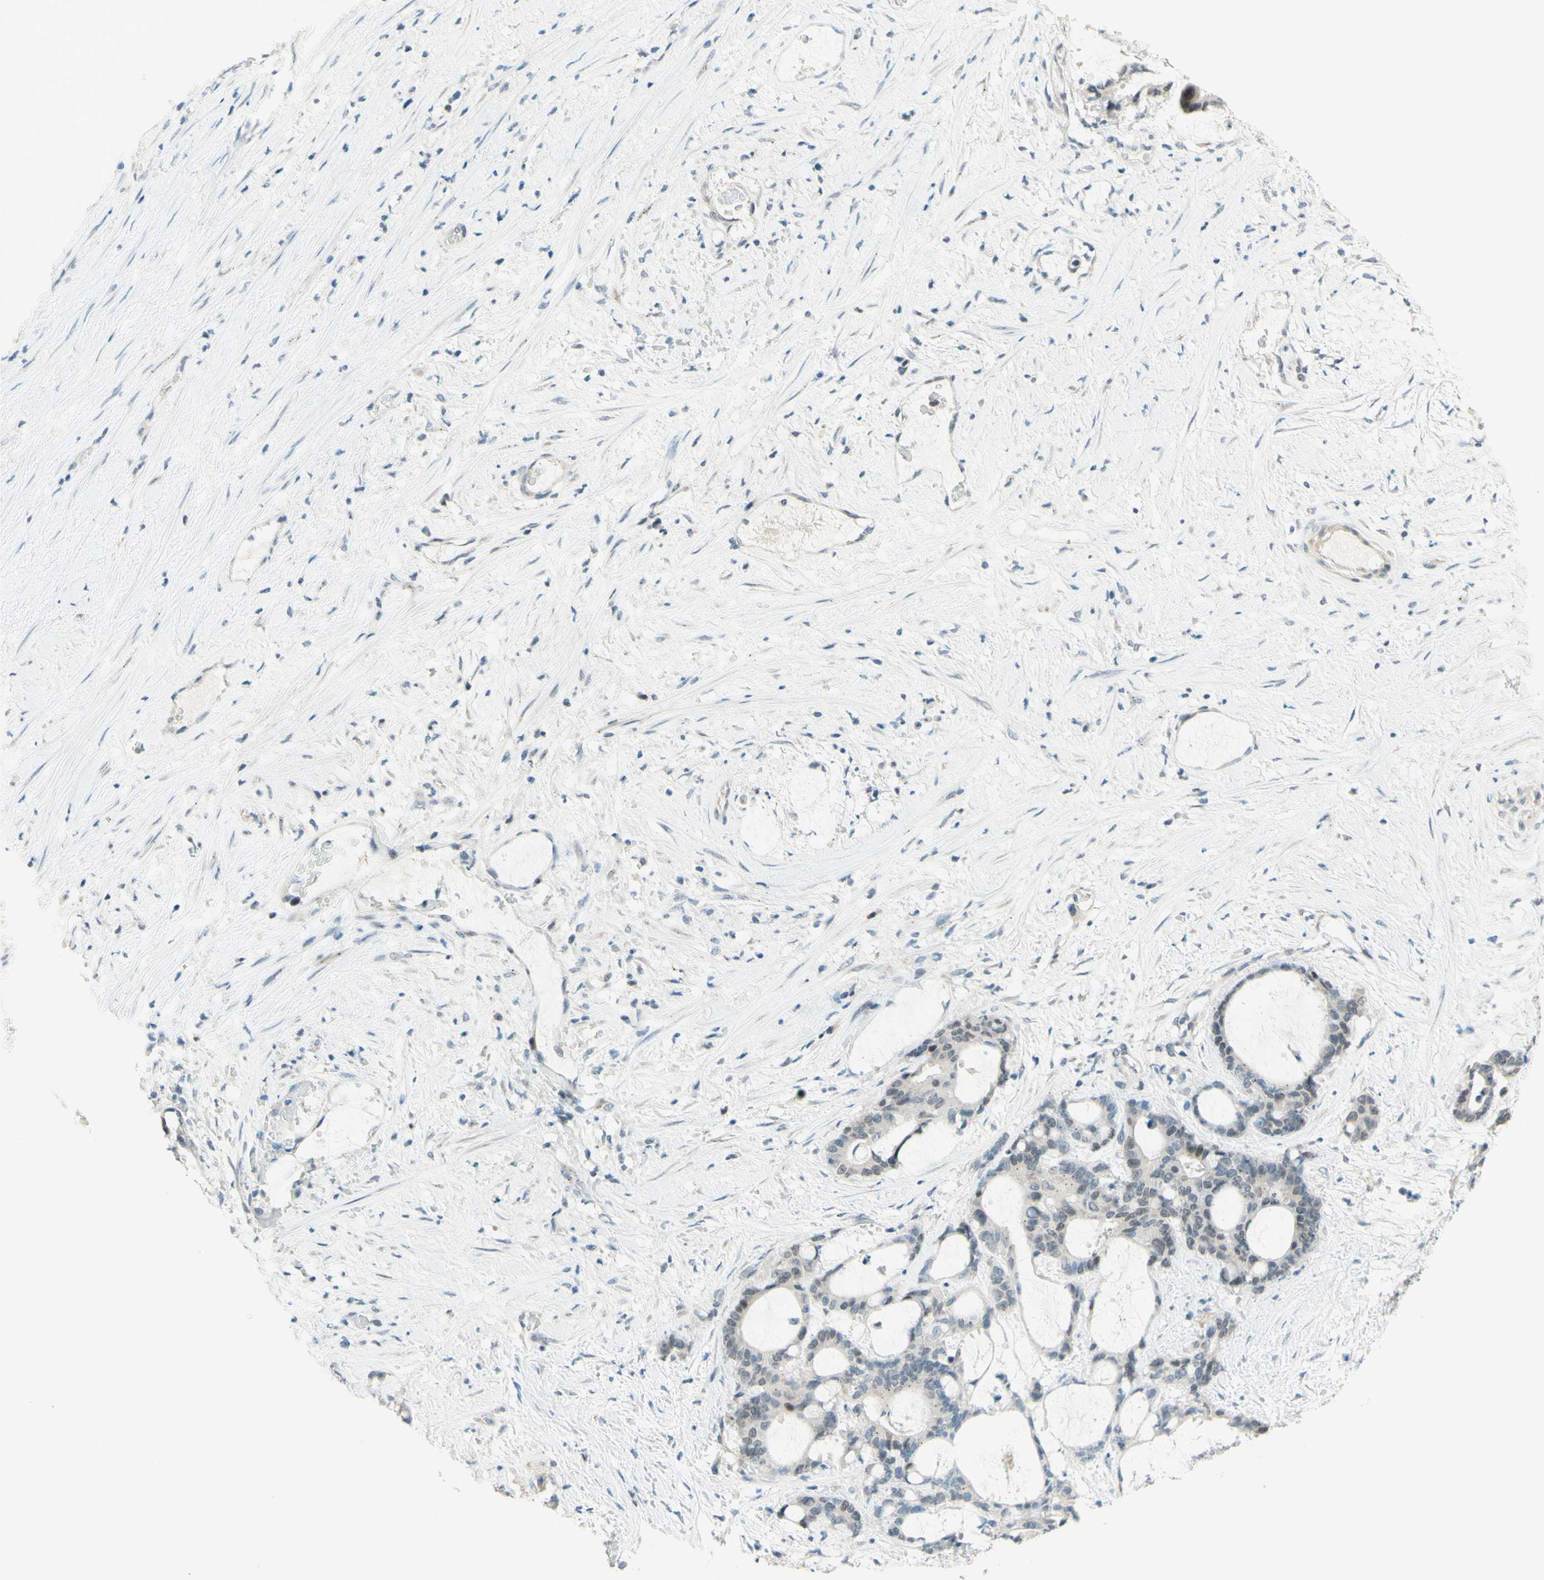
{"staining": {"intensity": "weak", "quantity": "25%-75%", "location": "nuclear"}, "tissue": "liver cancer", "cell_type": "Tumor cells", "image_type": "cancer", "snomed": [{"axis": "morphology", "description": "Cholangiocarcinoma"}, {"axis": "topography", "description": "Liver"}], "caption": "Liver cancer stained with a brown dye shows weak nuclear positive expression in approximately 25%-75% of tumor cells.", "gene": "JPH1", "patient": {"sex": "female", "age": 73}}